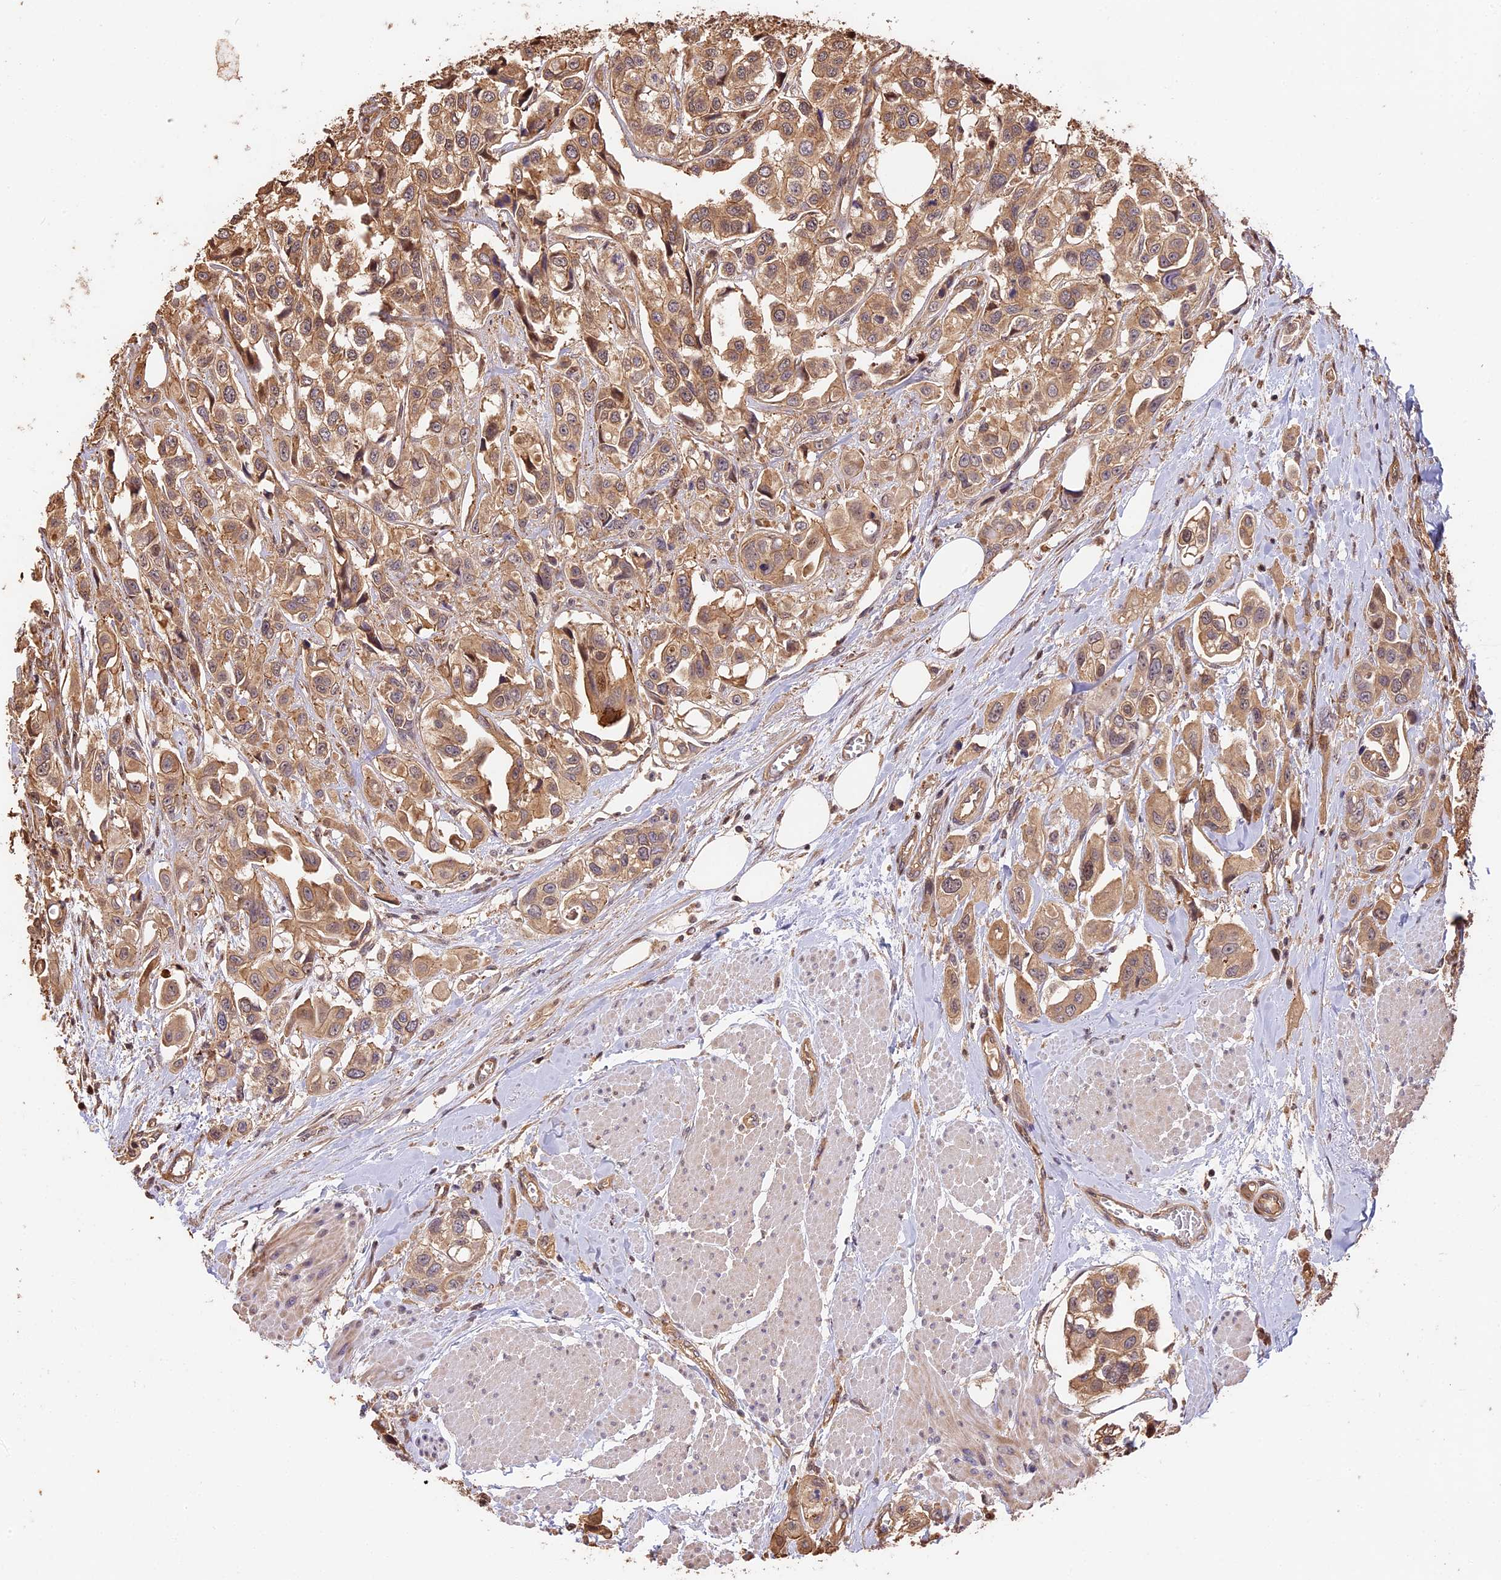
{"staining": {"intensity": "moderate", "quantity": ">75%", "location": "cytoplasmic/membranous"}, "tissue": "urothelial cancer", "cell_type": "Tumor cells", "image_type": "cancer", "snomed": [{"axis": "morphology", "description": "Urothelial carcinoma, High grade"}, {"axis": "topography", "description": "Urinary bladder"}], "caption": "The photomicrograph demonstrates staining of urothelial cancer, revealing moderate cytoplasmic/membranous protein expression (brown color) within tumor cells.", "gene": "PPP1R37", "patient": {"sex": "male", "age": 67}}